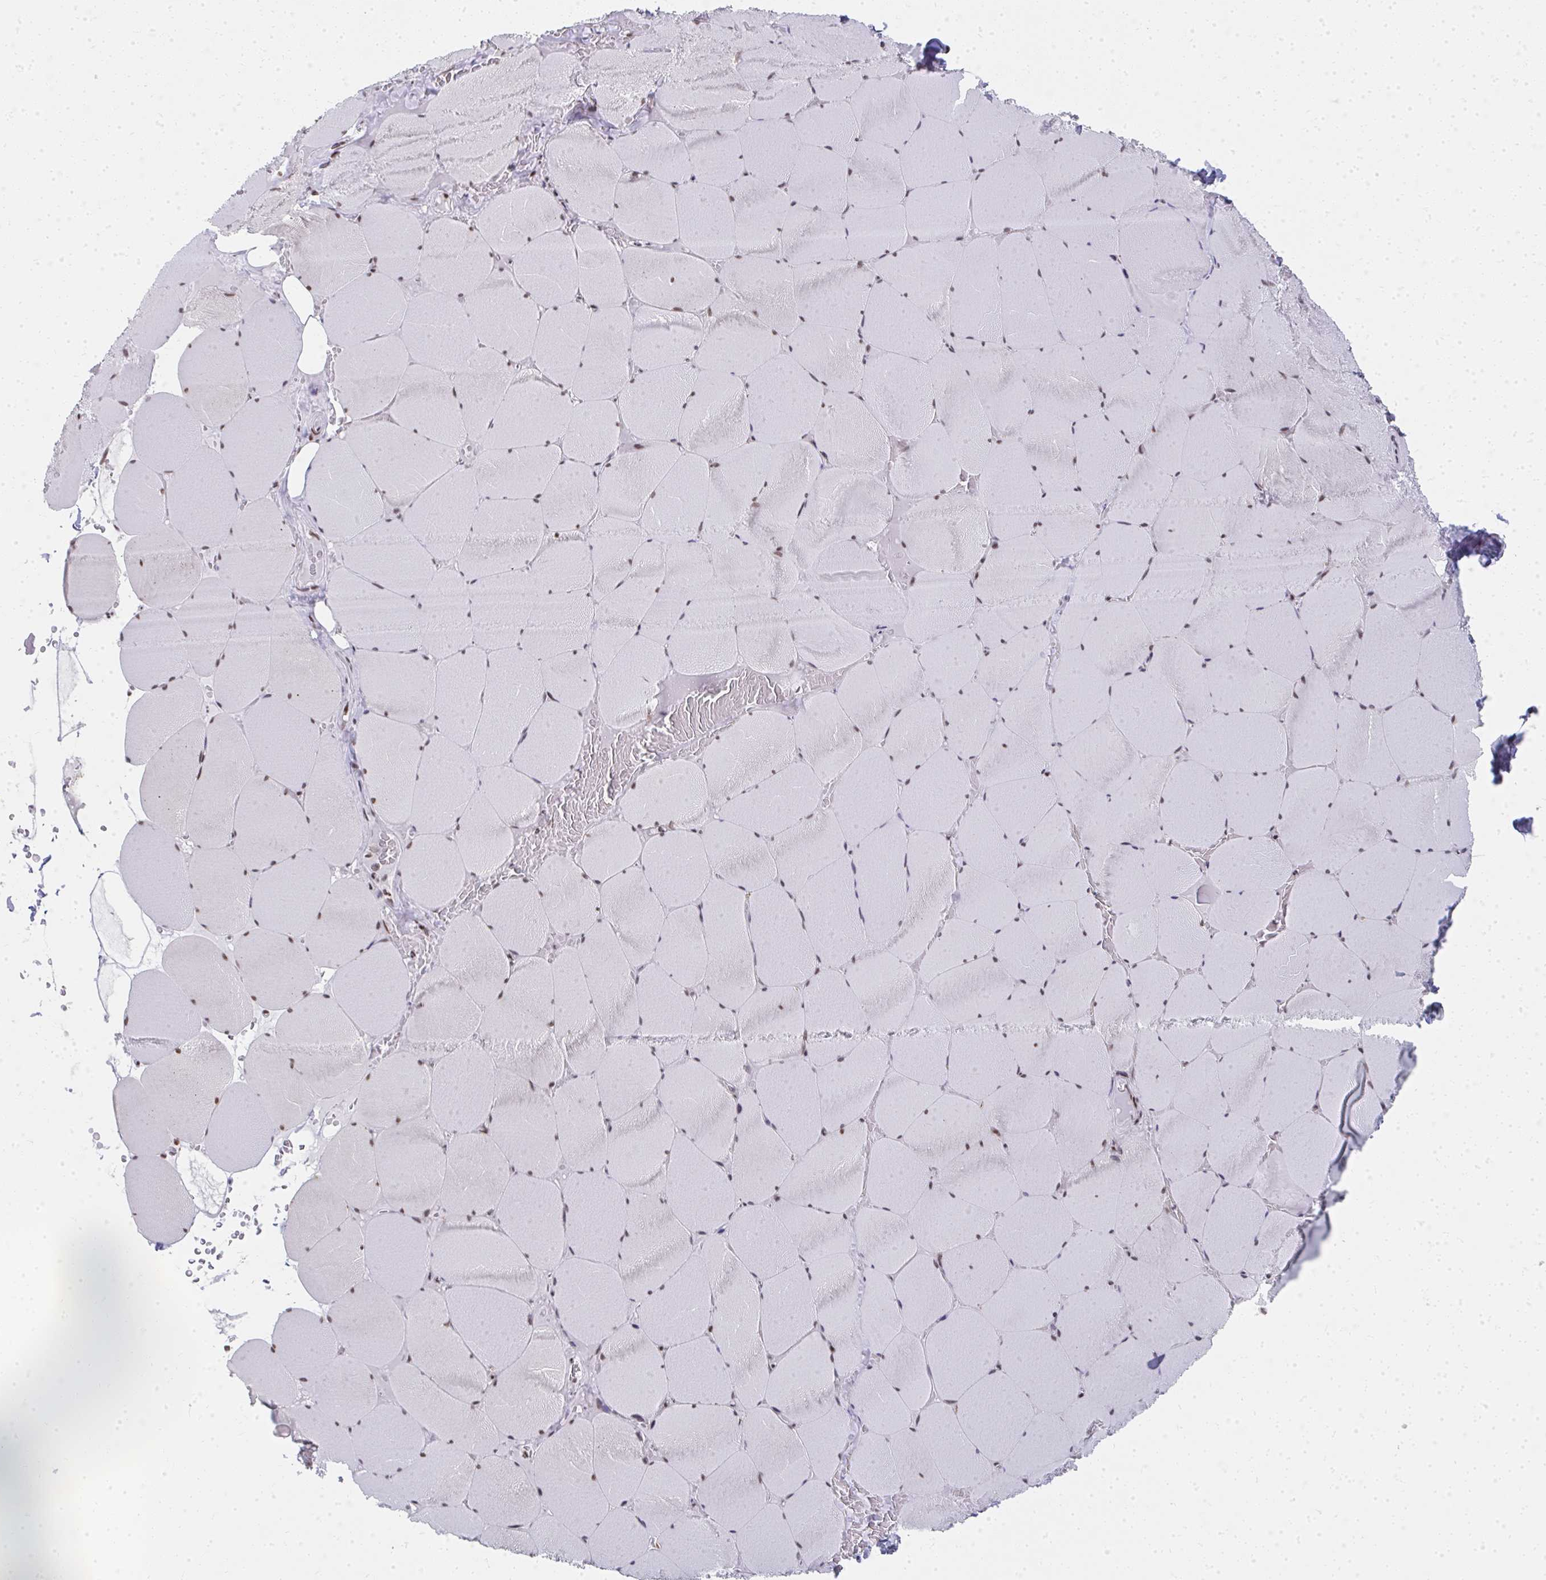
{"staining": {"intensity": "moderate", "quantity": "<25%", "location": "nuclear"}, "tissue": "skeletal muscle", "cell_type": "Myocytes", "image_type": "normal", "snomed": [{"axis": "morphology", "description": "Normal tissue, NOS"}, {"axis": "topography", "description": "Skeletal muscle"}, {"axis": "topography", "description": "Head-Neck"}], "caption": "A brown stain shows moderate nuclear staining of a protein in myocytes of unremarkable human skeletal muscle.", "gene": "CREBBP", "patient": {"sex": "male", "age": 66}}